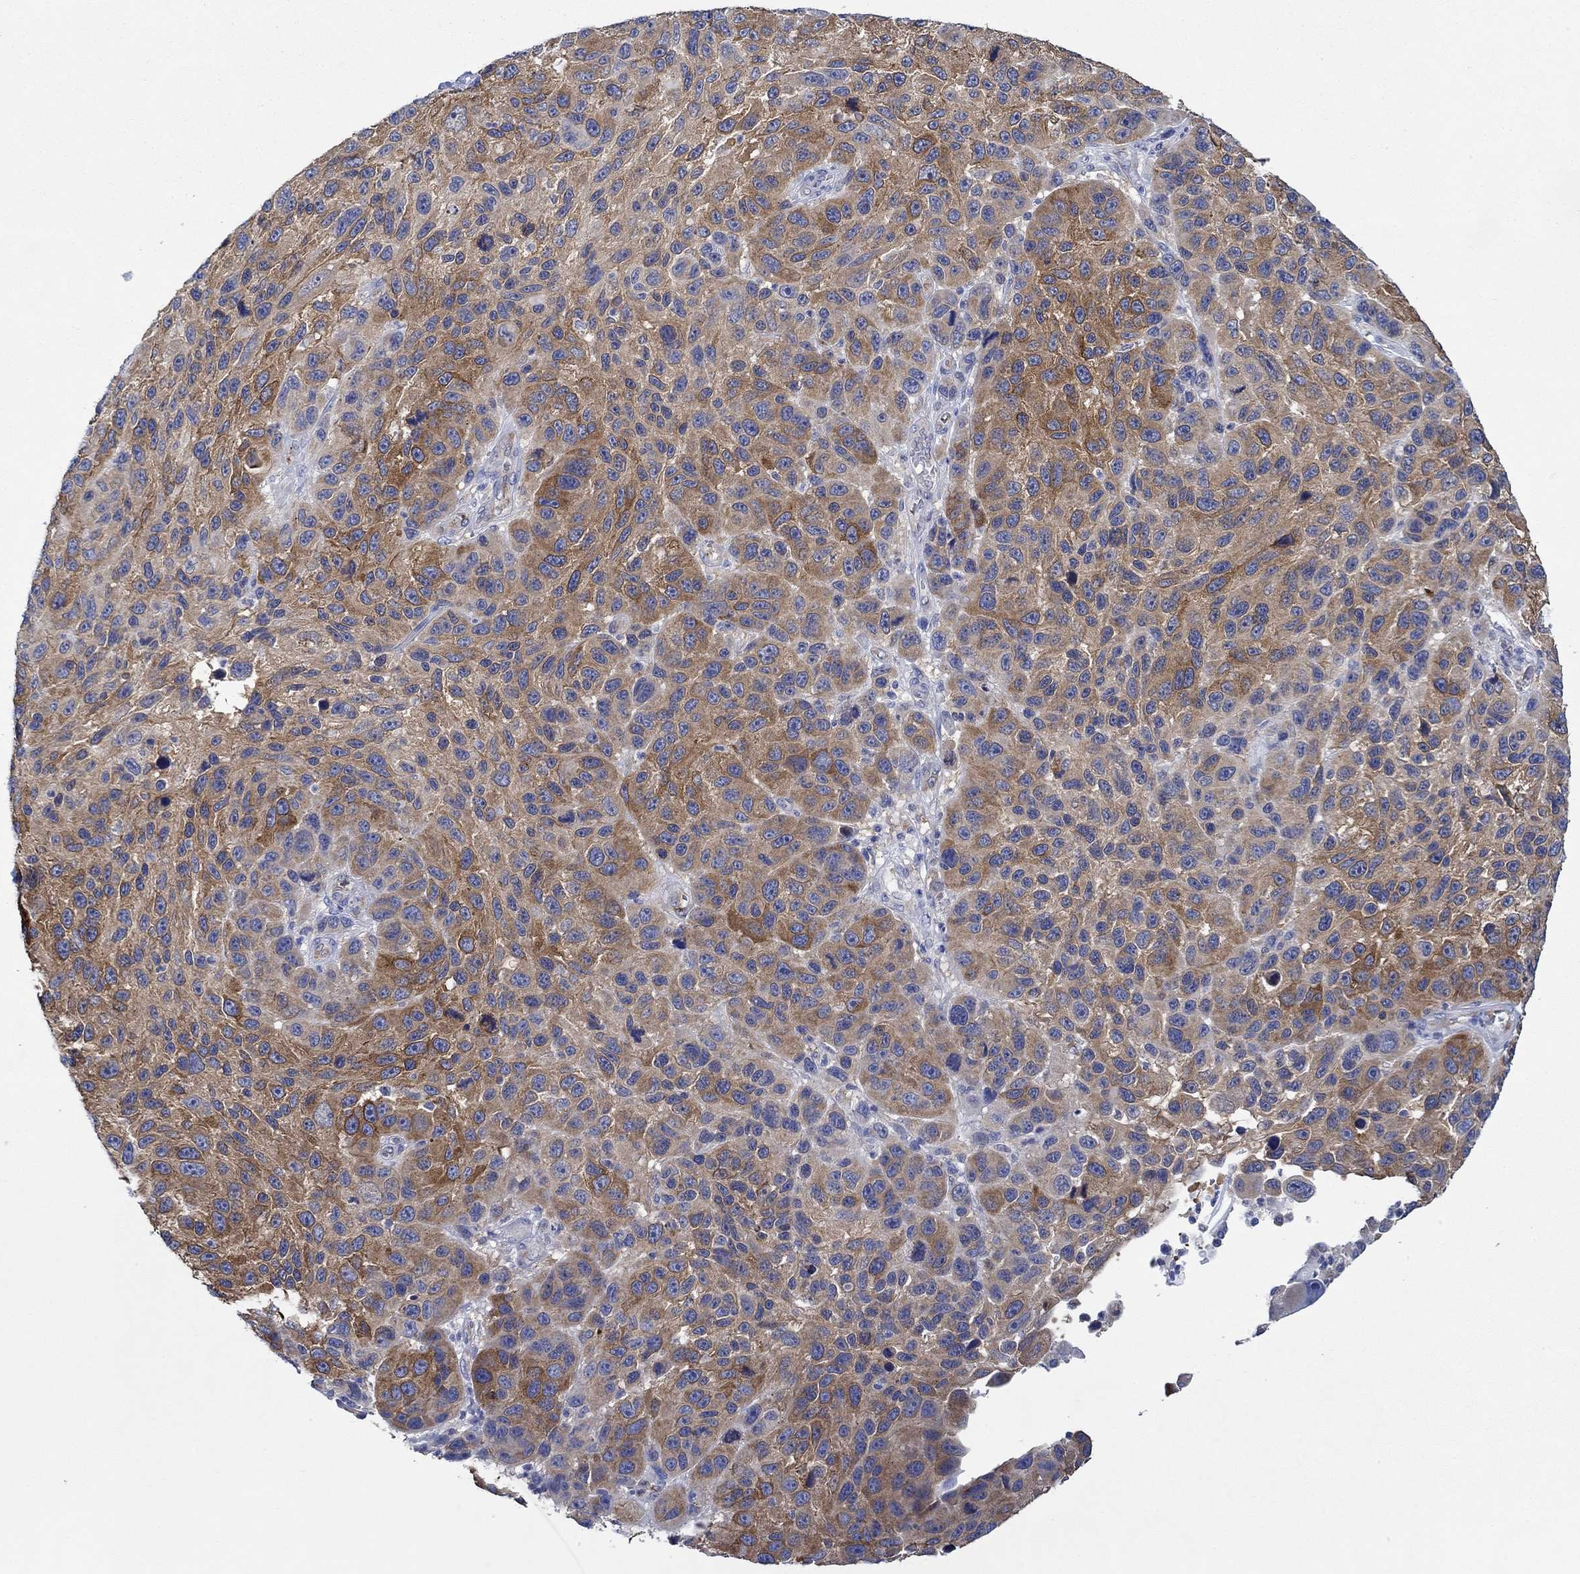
{"staining": {"intensity": "strong", "quantity": "25%-75%", "location": "cytoplasmic/membranous"}, "tissue": "melanoma", "cell_type": "Tumor cells", "image_type": "cancer", "snomed": [{"axis": "morphology", "description": "Malignant melanoma, NOS"}, {"axis": "topography", "description": "Skin"}], "caption": "Protein staining of malignant melanoma tissue shows strong cytoplasmic/membranous expression in approximately 25%-75% of tumor cells.", "gene": "SLC27A3", "patient": {"sex": "male", "age": 53}}